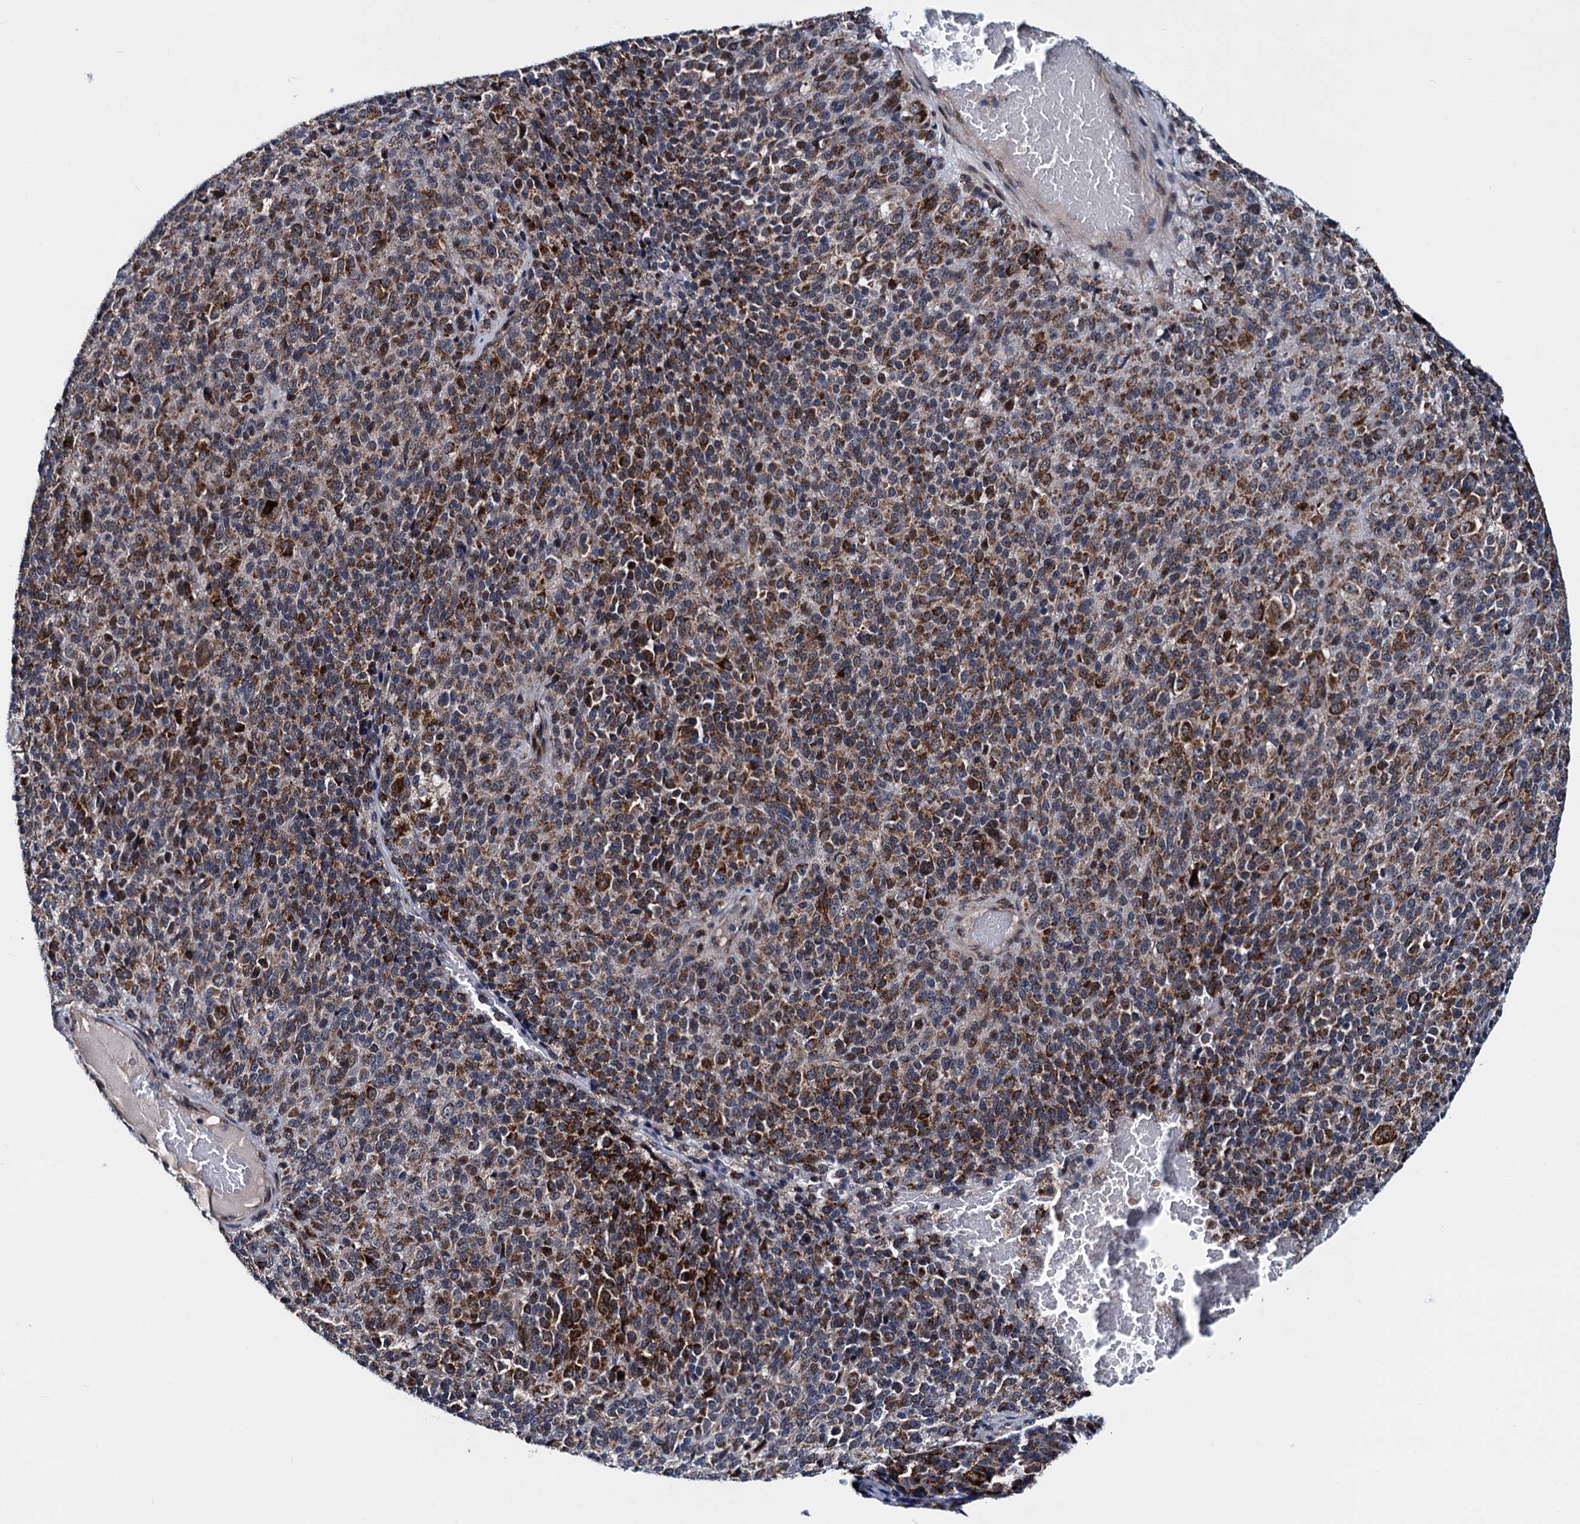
{"staining": {"intensity": "moderate", "quantity": ">75%", "location": "cytoplasmic/membranous"}, "tissue": "melanoma", "cell_type": "Tumor cells", "image_type": "cancer", "snomed": [{"axis": "morphology", "description": "Malignant melanoma, Metastatic site"}, {"axis": "topography", "description": "Brain"}], "caption": "Immunohistochemical staining of malignant melanoma (metastatic site) displays medium levels of moderate cytoplasmic/membranous protein positivity in about >75% of tumor cells.", "gene": "COA4", "patient": {"sex": "female", "age": 56}}